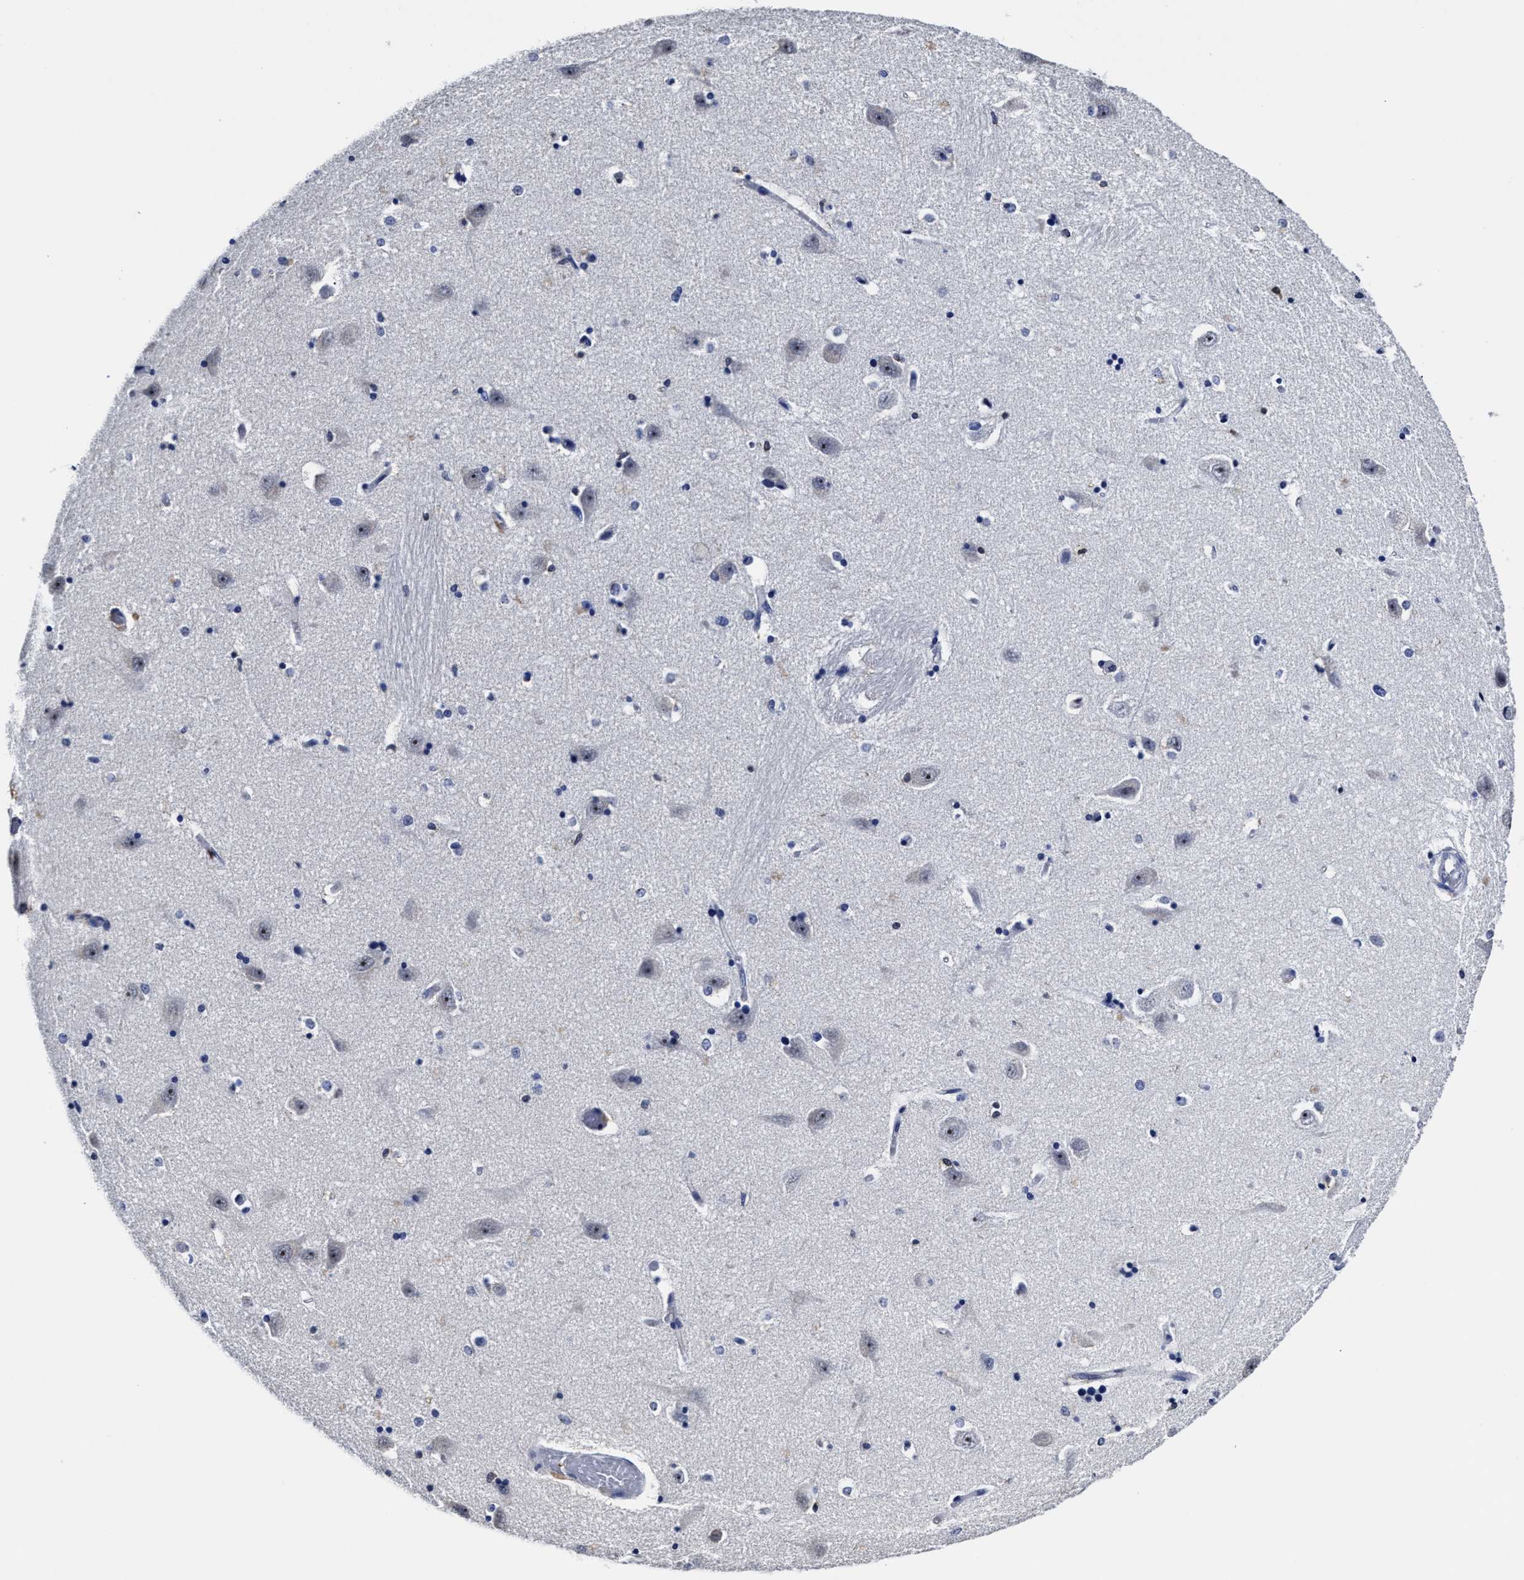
{"staining": {"intensity": "weak", "quantity": "<25%", "location": "nuclear"}, "tissue": "hippocampus", "cell_type": "Glial cells", "image_type": "normal", "snomed": [{"axis": "morphology", "description": "Normal tissue, NOS"}, {"axis": "topography", "description": "Hippocampus"}], "caption": "Human hippocampus stained for a protein using IHC displays no expression in glial cells.", "gene": "PRPF4B", "patient": {"sex": "male", "age": 45}}